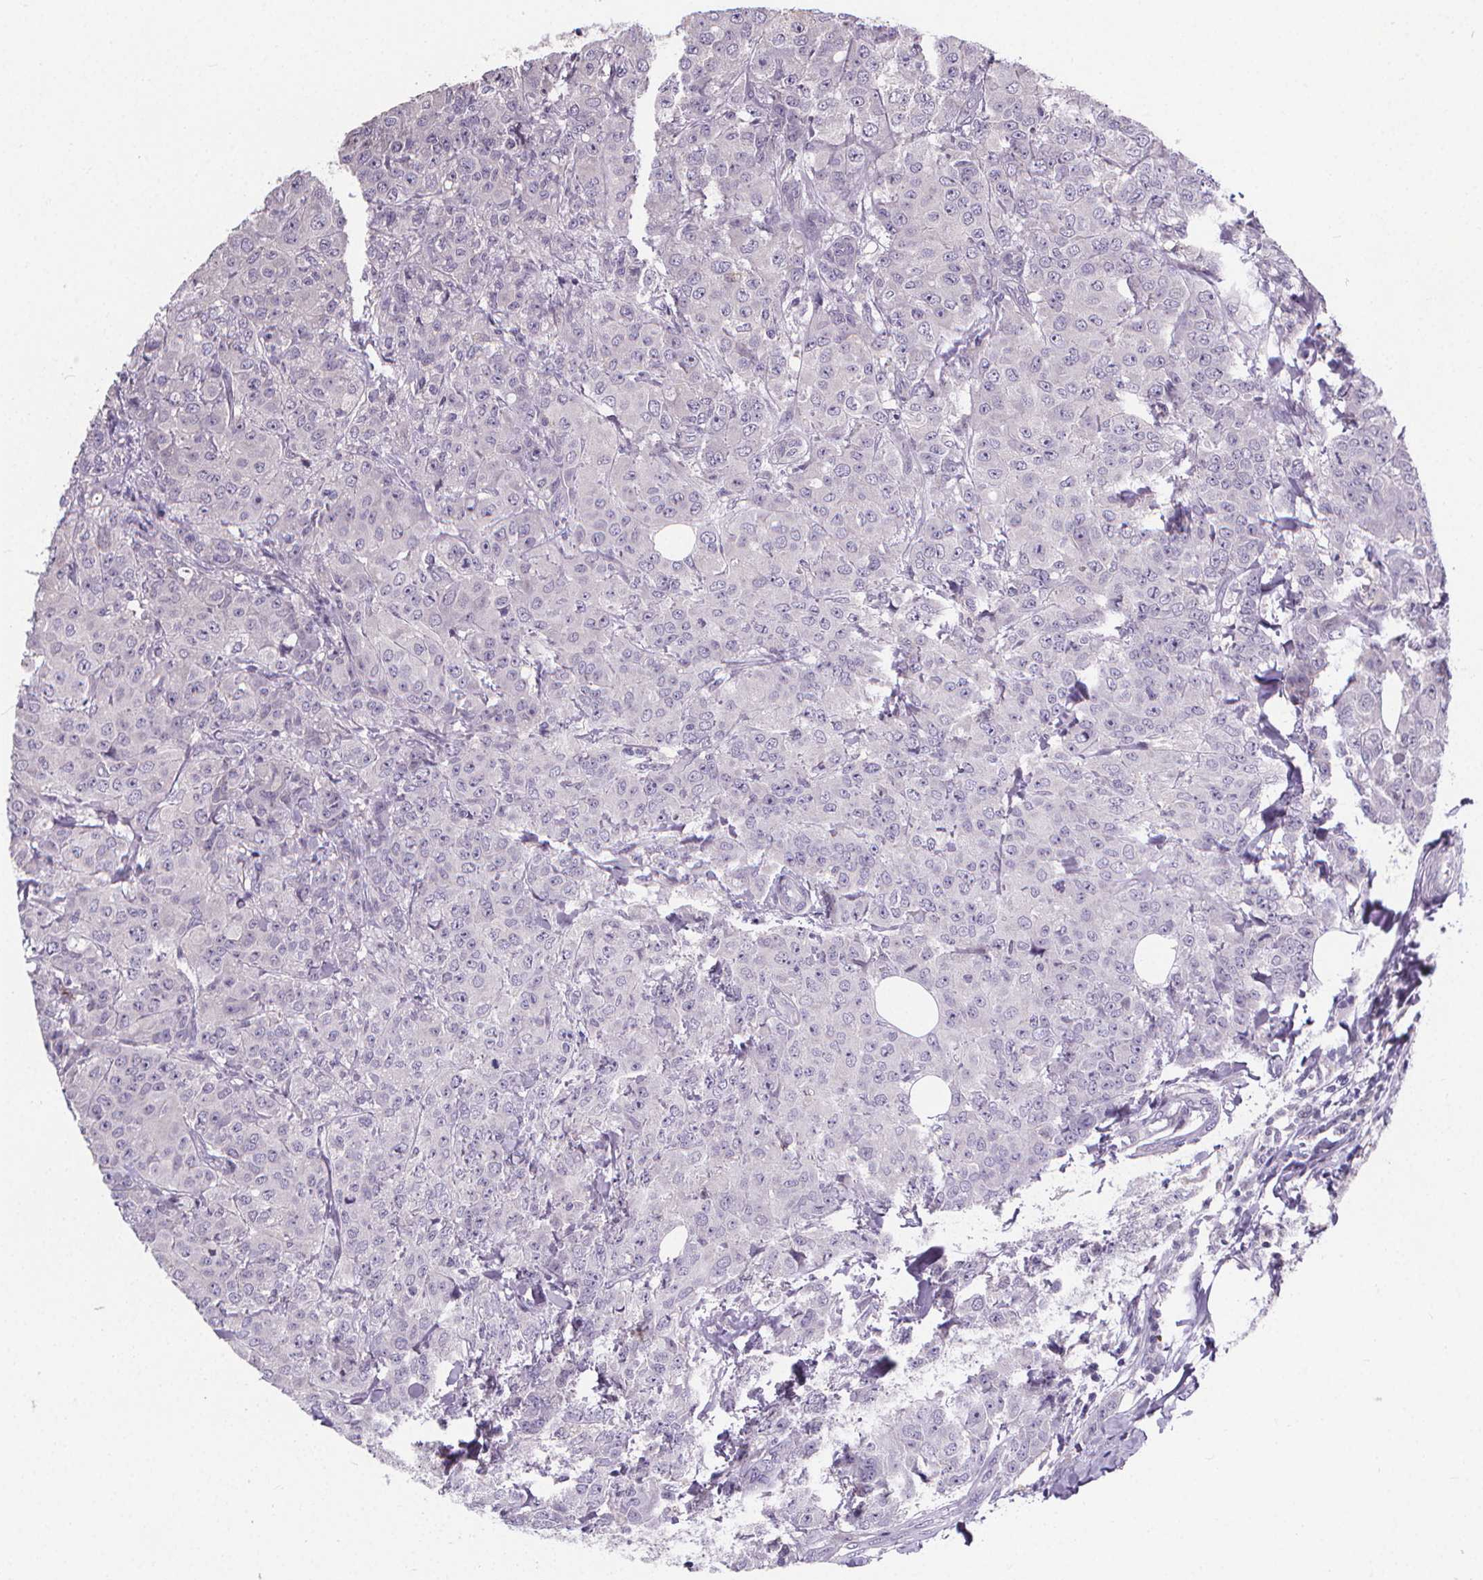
{"staining": {"intensity": "negative", "quantity": "none", "location": "none"}, "tissue": "breast cancer", "cell_type": "Tumor cells", "image_type": "cancer", "snomed": [{"axis": "morphology", "description": "Normal tissue, NOS"}, {"axis": "morphology", "description": "Duct carcinoma"}, {"axis": "topography", "description": "Breast"}], "caption": "DAB immunohistochemical staining of human breast cancer (infiltrating ductal carcinoma) shows no significant staining in tumor cells. (DAB (3,3'-diaminobenzidine) immunohistochemistry (IHC) with hematoxylin counter stain).", "gene": "ATP6V1D", "patient": {"sex": "female", "age": 43}}